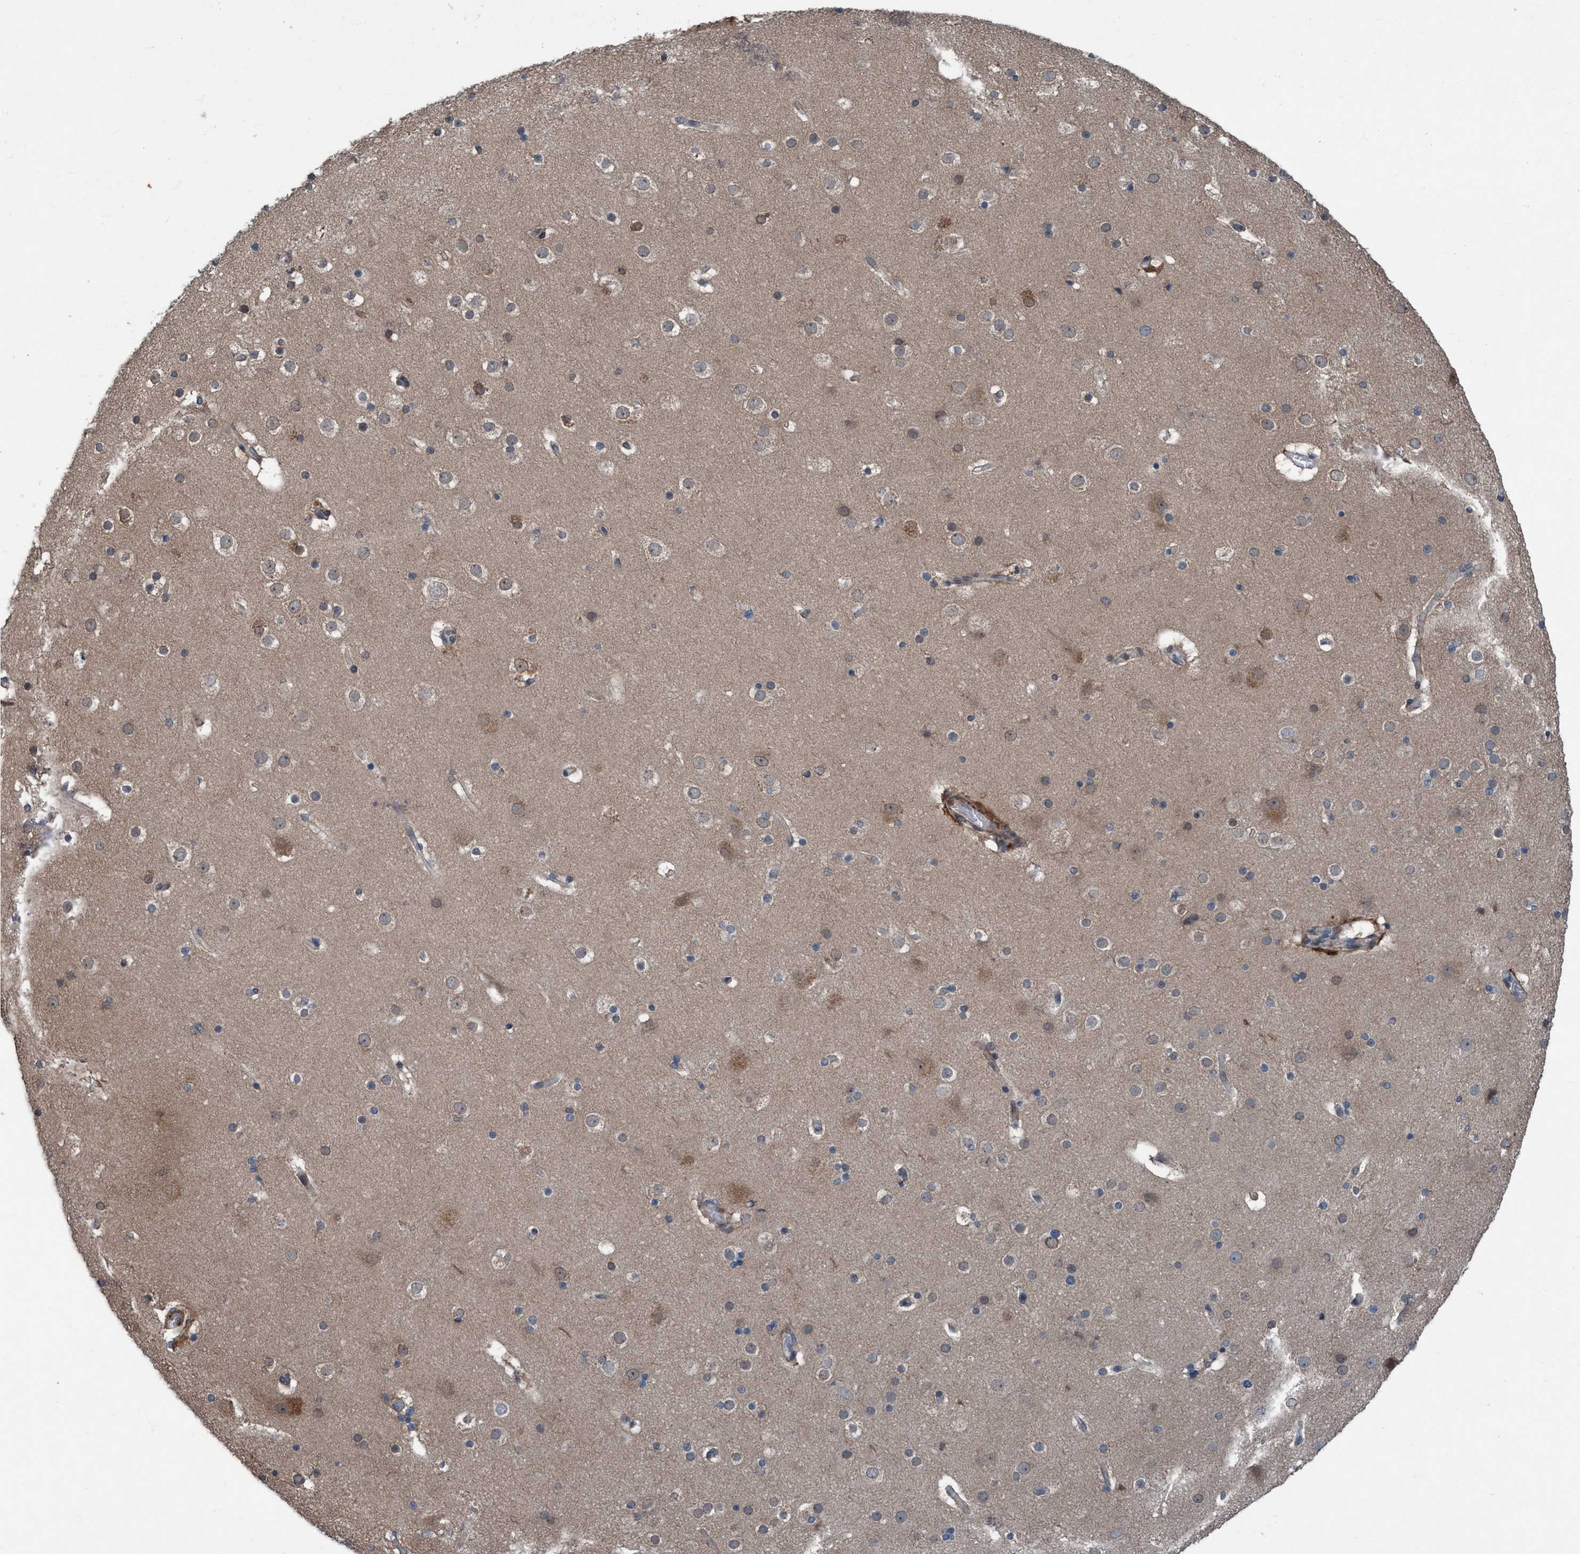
{"staining": {"intensity": "moderate", "quantity": "25%-75%", "location": "cytoplasmic/membranous"}, "tissue": "cerebral cortex", "cell_type": "Endothelial cells", "image_type": "normal", "snomed": [{"axis": "morphology", "description": "Normal tissue, NOS"}, {"axis": "topography", "description": "Cerebral cortex"}], "caption": "Immunohistochemical staining of benign cerebral cortex exhibits moderate cytoplasmic/membranous protein expression in about 25%-75% of endothelial cells.", "gene": "NISCH", "patient": {"sex": "male", "age": 57}}